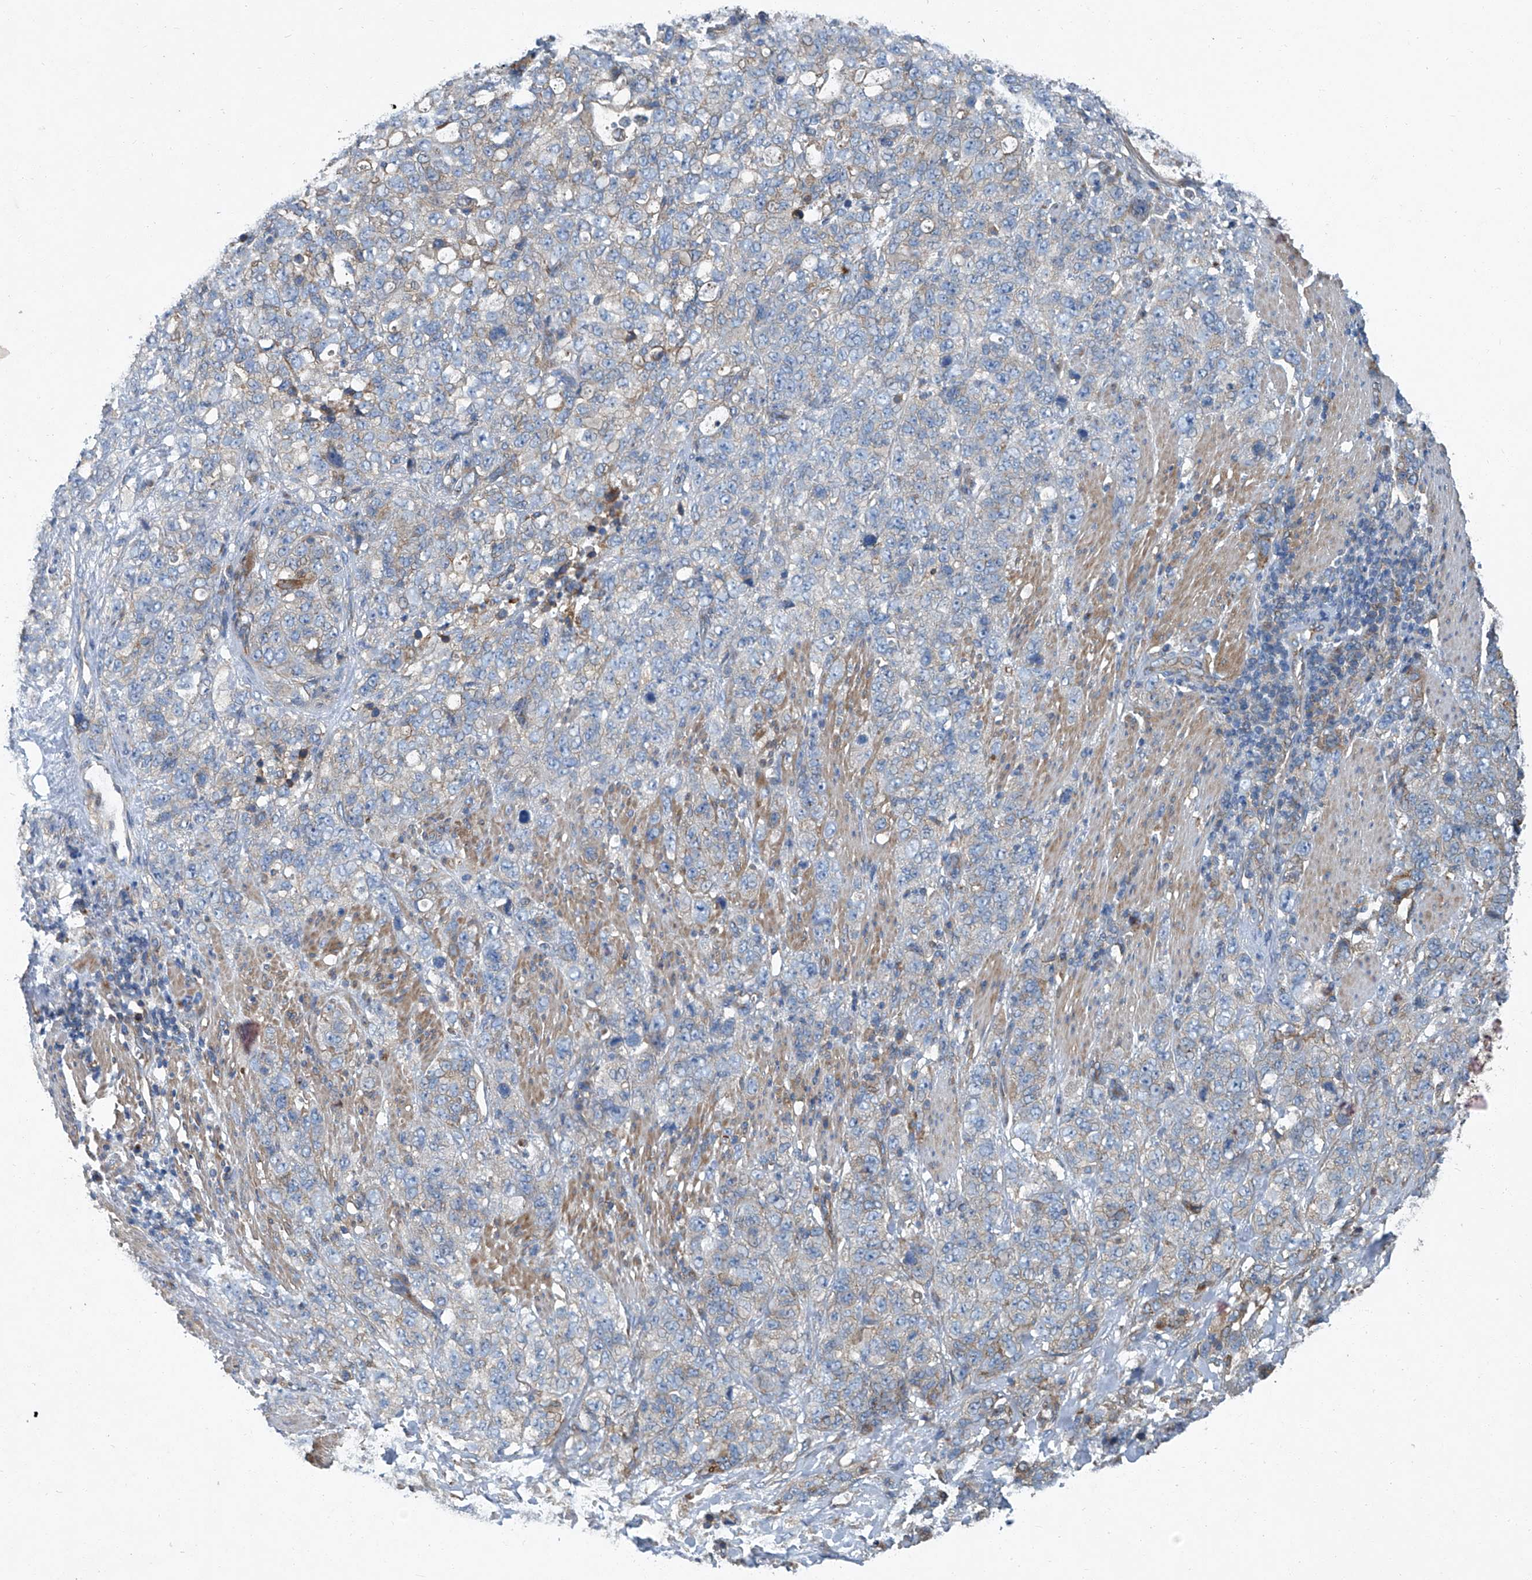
{"staining": {"intensity": "negative", "quantity": "none", "location": "none"}, "tissue": "stomach cancer", "cell_type": "Tumor cells", "image_type": "cancer", "snomed": [{"axis": "morphology", "description": "Adenocarcinoma, NOS"}, {"axis": "topography", "description": "Stomach"}], "caption": "Adenocarcinoma (stomach) stained for a protein using IHC displays no staining tumor cells.", "gene": "PIGH", "patient": {"sex": "male", "age": 48}}